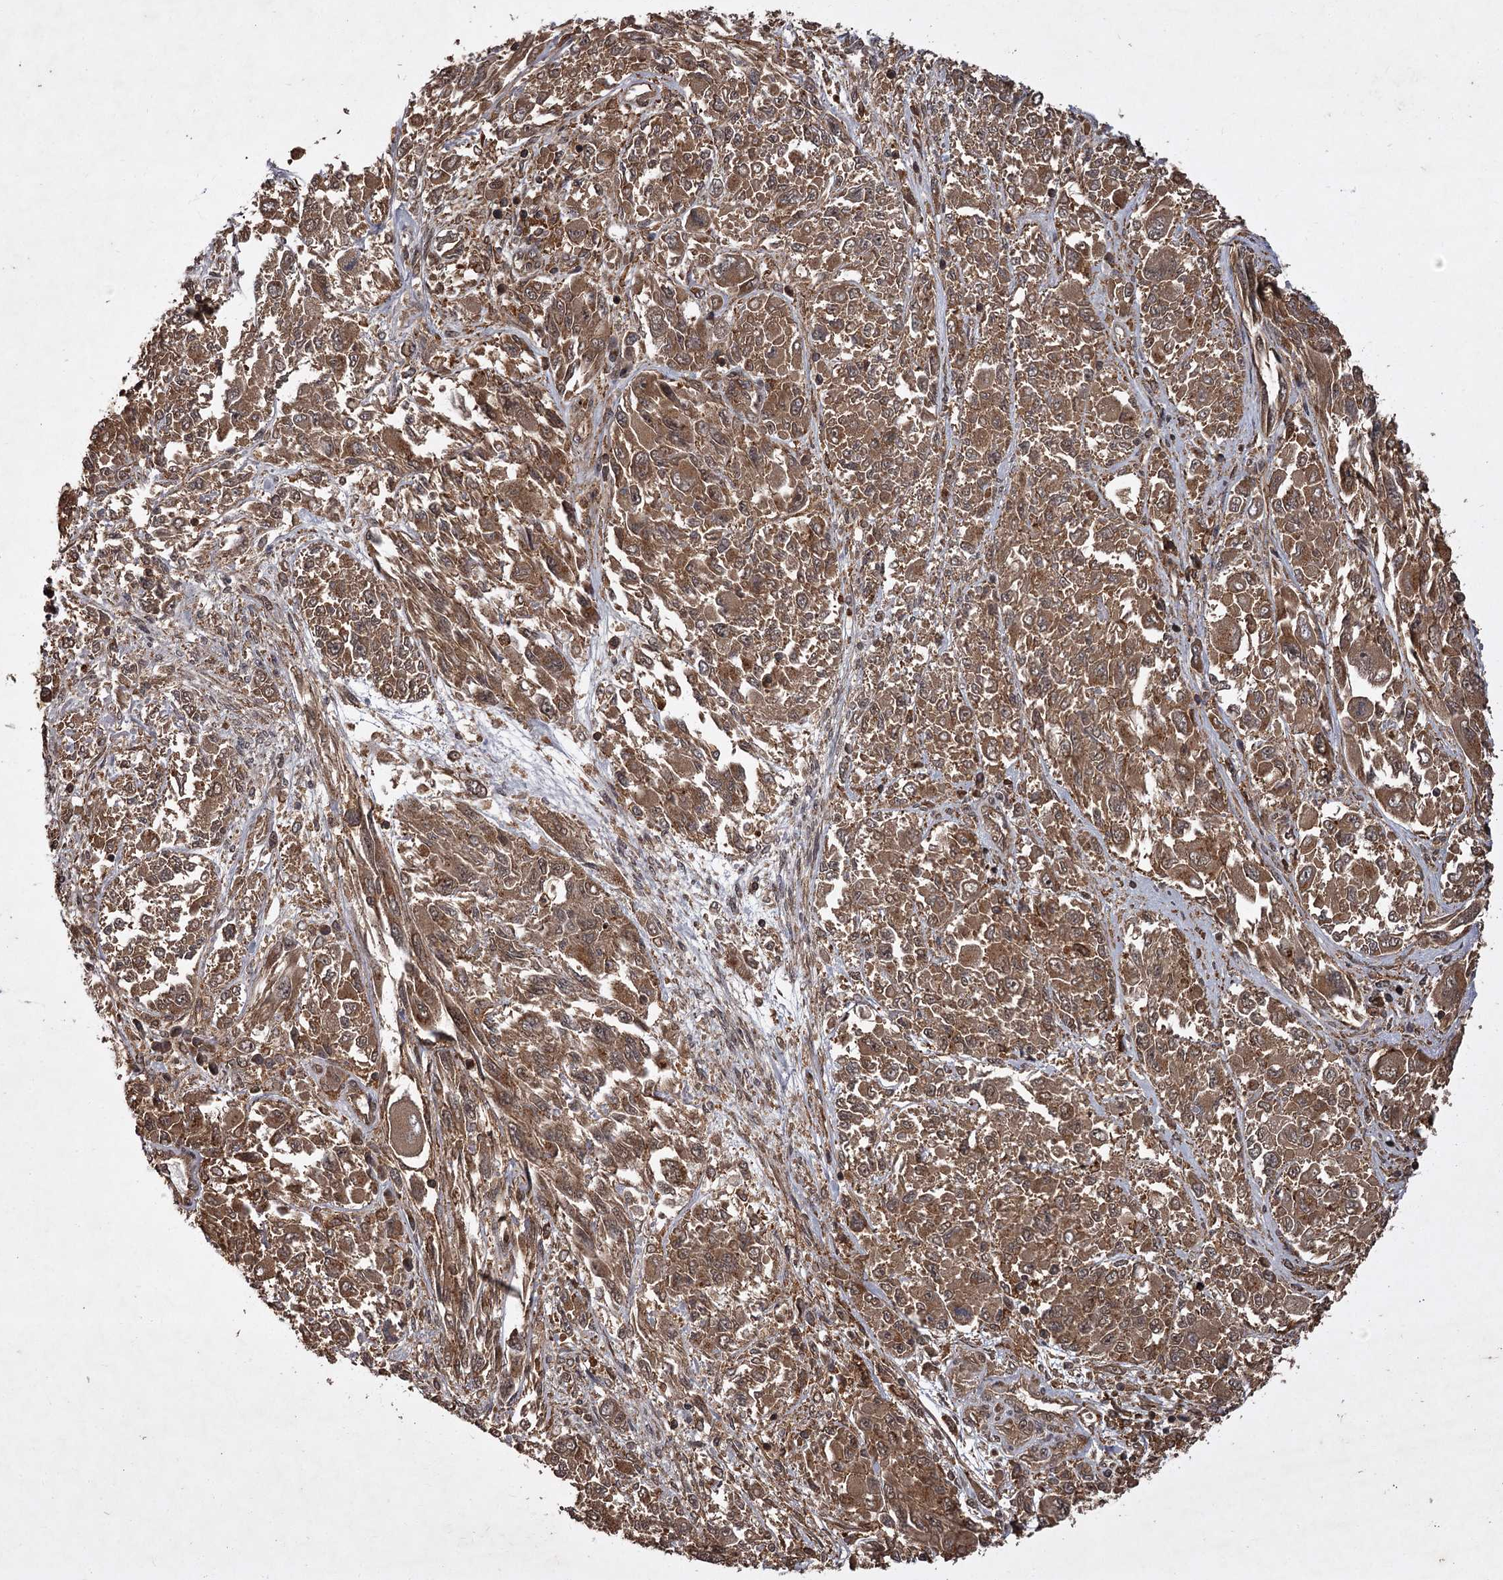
{"staining": {"intensity": "moderate", "quantity": ">75%", "location": "cytoplasmic/membranous"}, "tissue": "melanoma", "cell_type": "Tumor cells", "image_type": "cancer", "snomed": [{"axis": "morphology", "description": "Malignant melanoma, NOS"}, {"axis": "topography", "description": "Skin"}], "caption": "DAB immunohistochemical staining of melanoma reveals moderate cytoplasmic/membranous protein staining in approximately >75% of tumor cells.", "gene": "TBC1D23", "patient": {"sex": "female", "age": 91}}